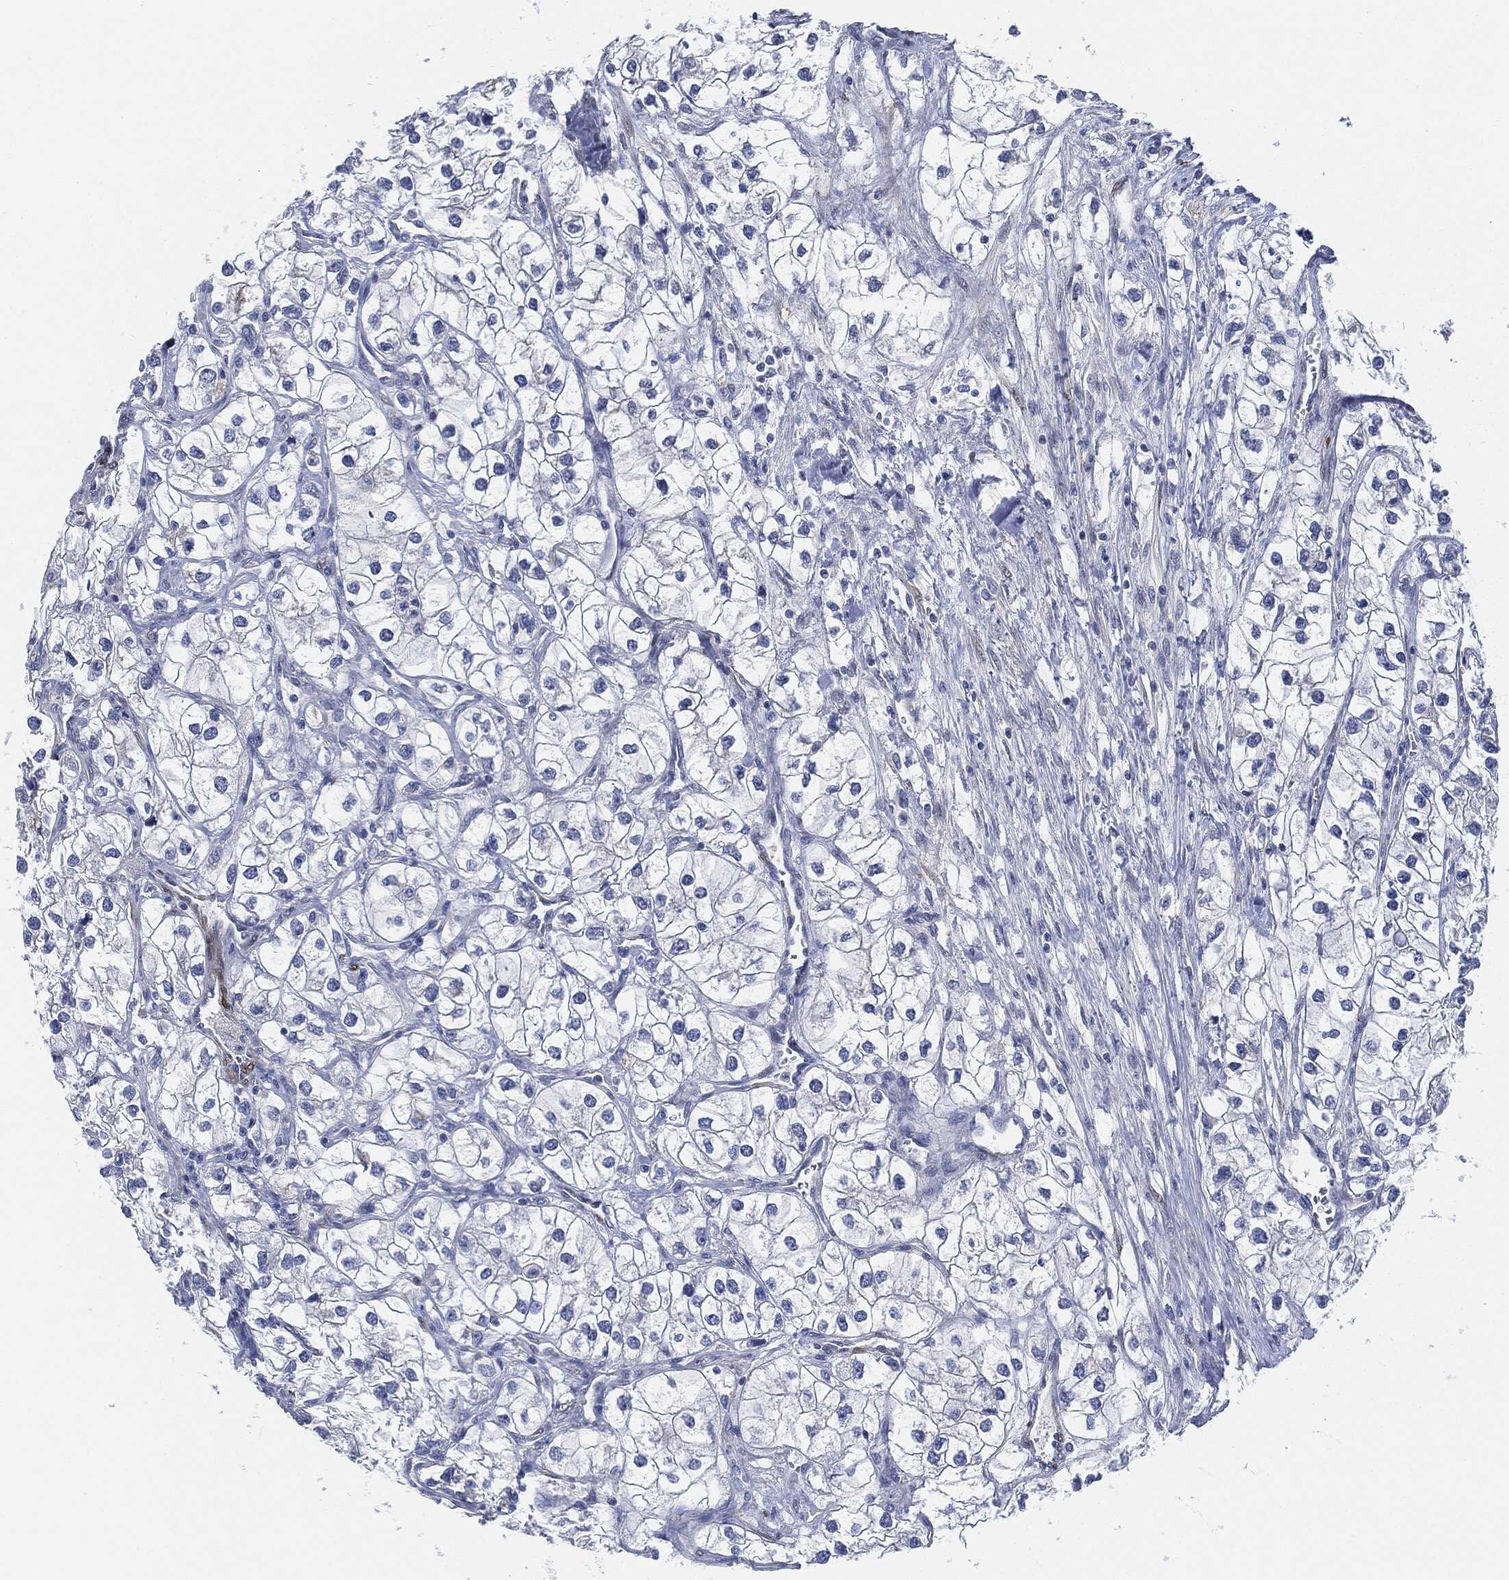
{"staining": {"intensity": "negative", "quantity": "none", "location": "none"}, "tissue": "renal cancer", "cell_type": "Tumor cells", "image_type": "cancer", "snomed": [{"axis": "morphology", "description": "Adenocarcinoma, NOS"}, {"axis": "topography", "description": "Kidney"}], "caption": "Immunohistochemistry (IHC) of human renal adenocarcinoma reveals no positivity in tumor cells.", "gene": "TAGLN", "patient": {"sex": "male", "age": 59}}